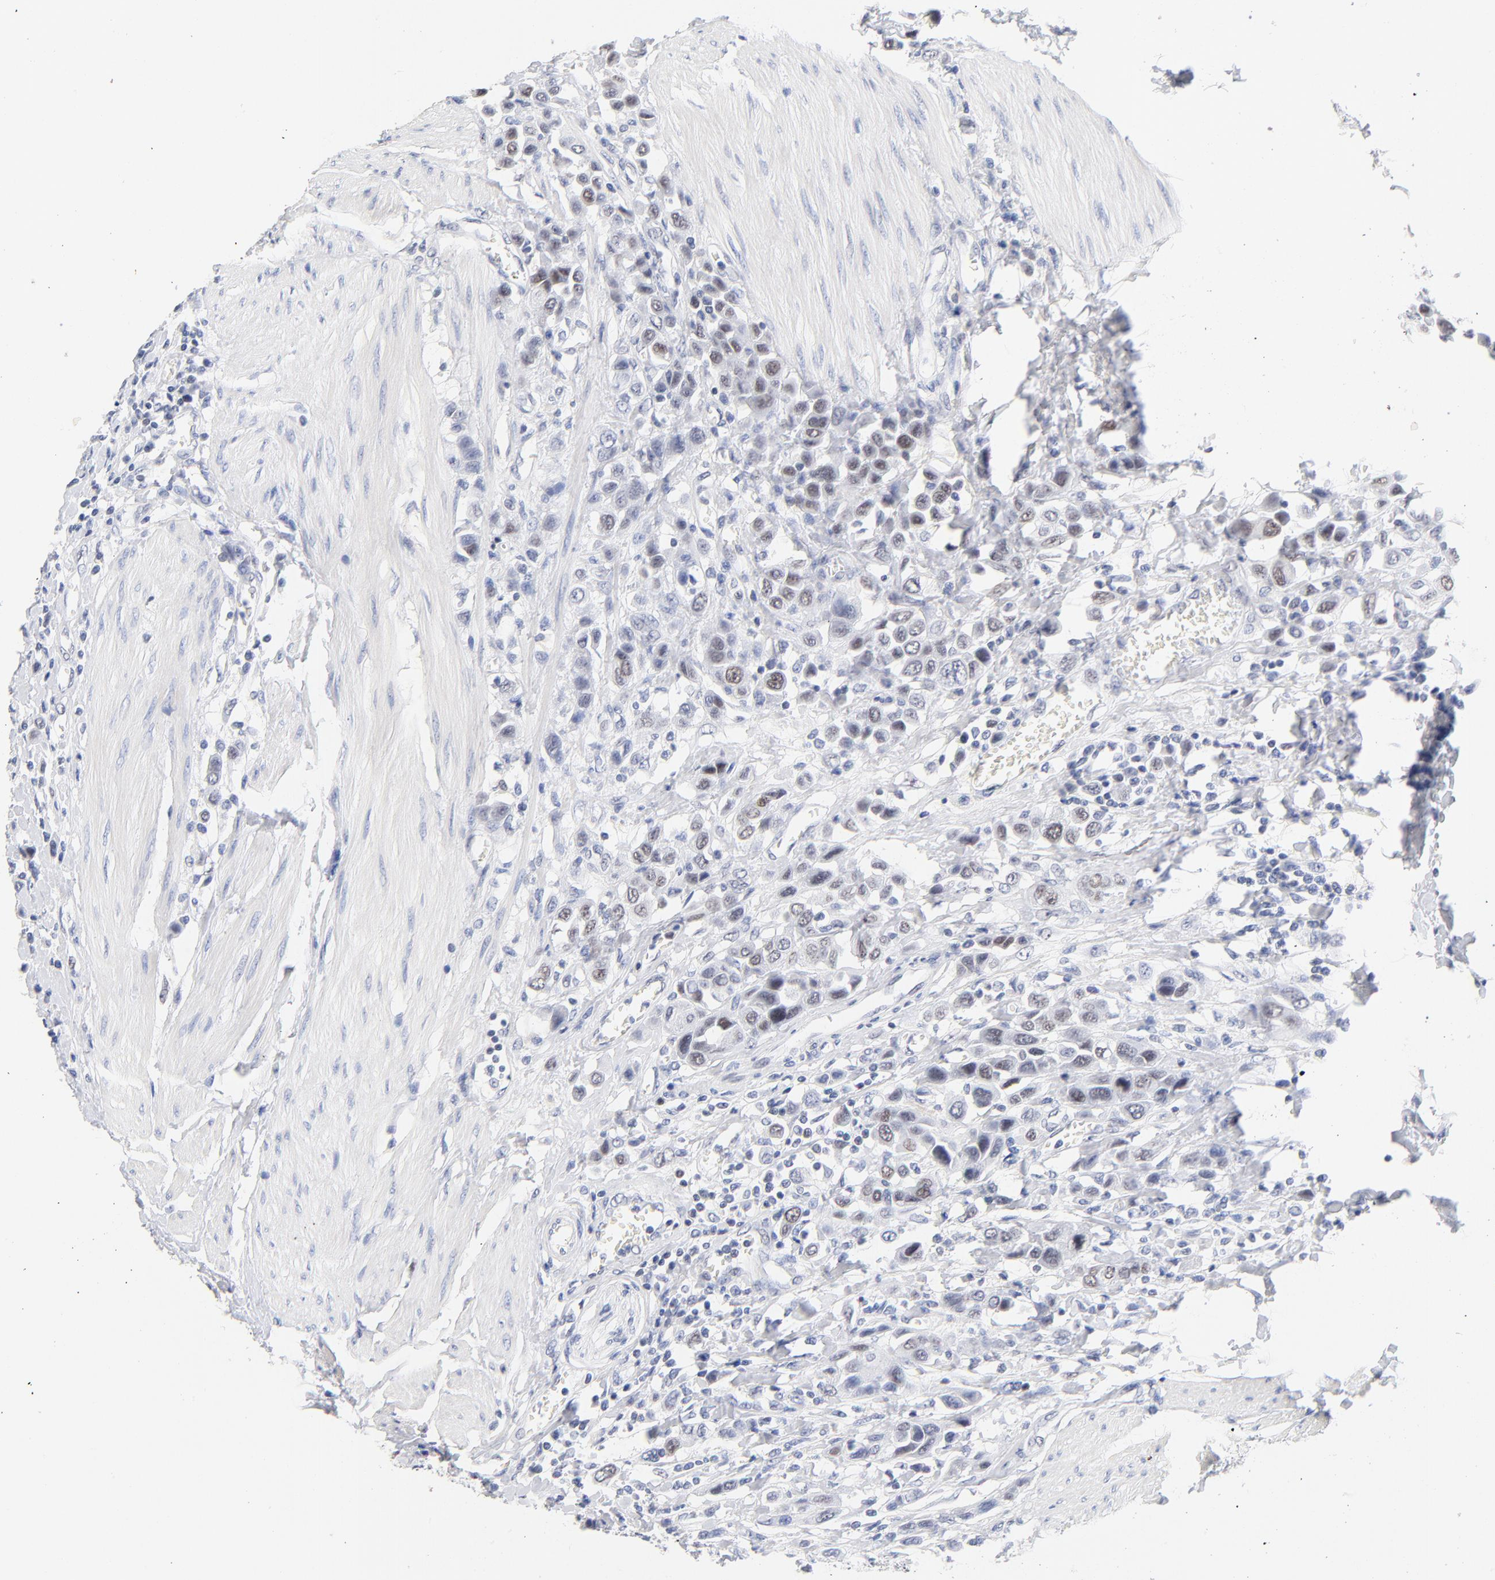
{"staining": {"intensity": "weak", "quantity": "25%-75%", "location": "nuclear"}, "tissue": "urothelial cancer", "cell_type": "Tumor cells", "image_type": "cancer", "snomed": [{"axis": "morphology", "description": "Urothelial carcinoma, High grade"}, {"axis": "topography", "description": "Urinary bladder"}], "caption": "Tumor cells display low levels of weak nuclear expression in approximately 25%-75% of cells in human urothelial carcinoma (high-grade).", "gene": "ORC2", "patient": {"sex": "male", "age": 50}}